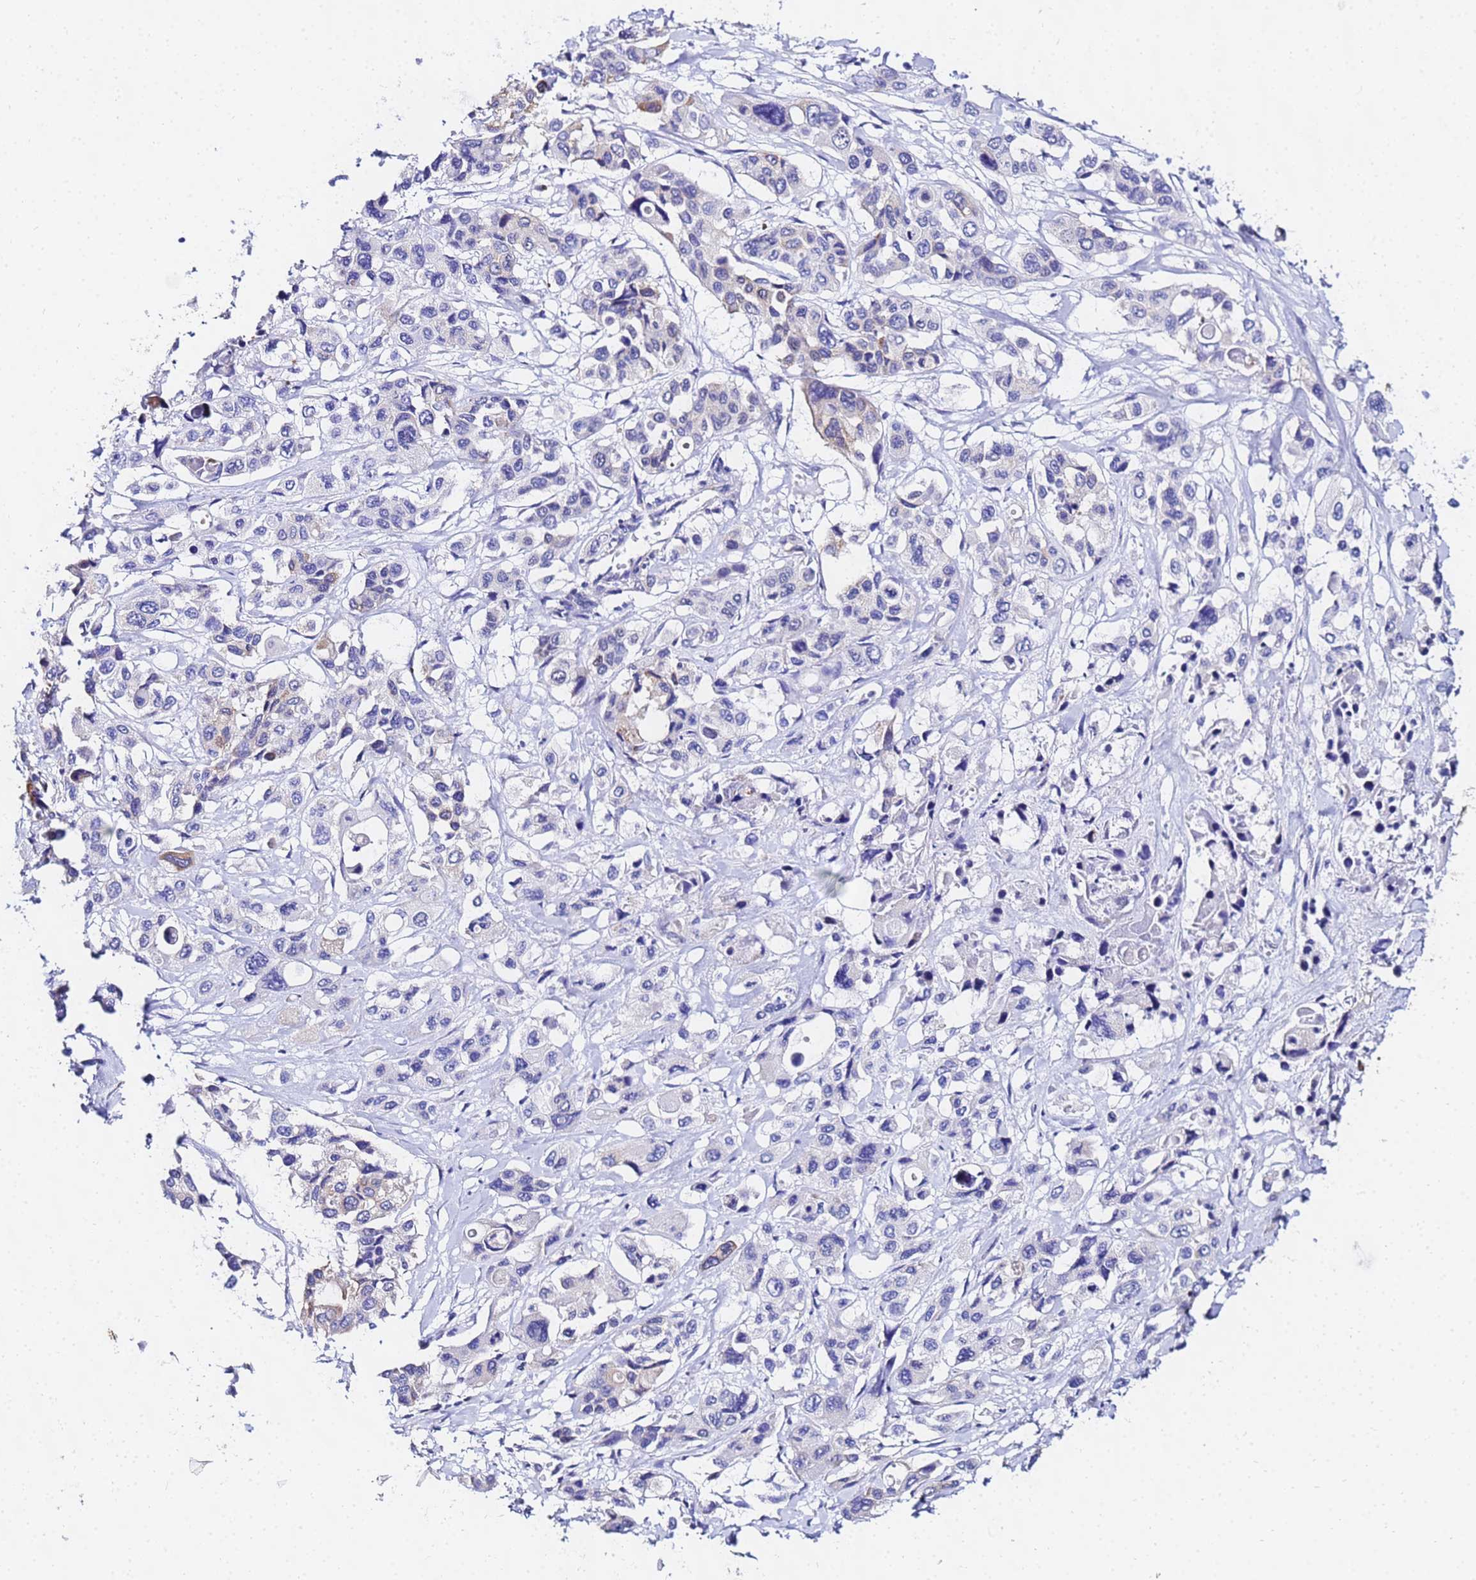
{"staining": {"intensity": "negative", "quantity": "none", "location": "none"}, "tissue": "pancreatic cancer", "cell_type": "Tumor cells", "image_type": "cancer", "snomed": [{"axis": "morphology", "description": "Adenocarcinoma, NOS"}, {"axis": "topography", "description": "Pancreas"}], "caption": "An image of human pancreatic cancer (adenocarcinoma) is negative for staining in tumor cells.", "gene": "CKMT1A", "patient": {"sex": "male", "age": 92}}